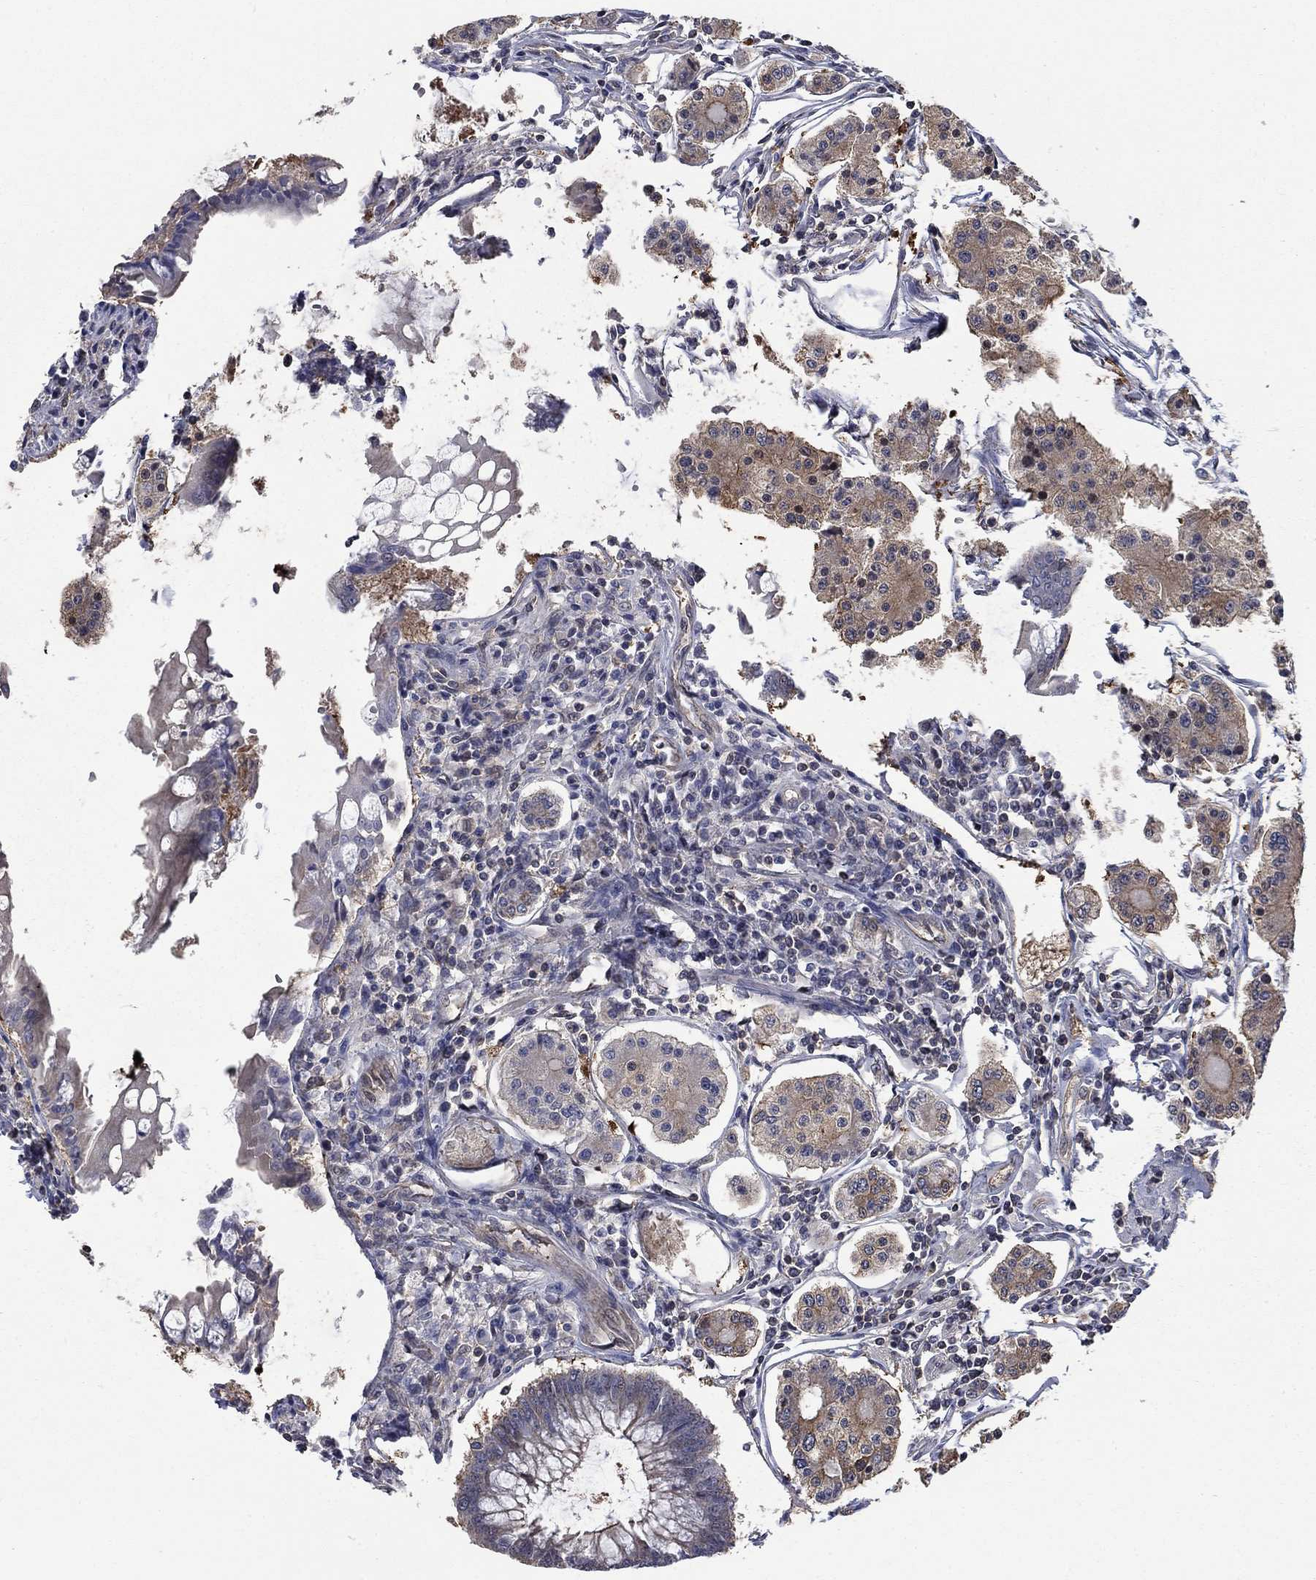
{"staining": {"intensity": "weak", "quantity": ">75%", "location": "cytoplasmic/membranous"}, "tissue": "carcinoid", "cell_type": "Tumor cells", "image_type": "cancer", "snomed": [{"axis": "morphology", "description": "Carcinoid, malignant, NOS"}, {"axis": "topography", "description": "Small intestine"}], "caption": "Tumor cells show weak cytoplasmic/membranous staining in approximately >75% of cells in carcinoid. Nuclei are stained in blue.", "gene": "PDZD2", "patient": {"sex": "female", "age": 65}}